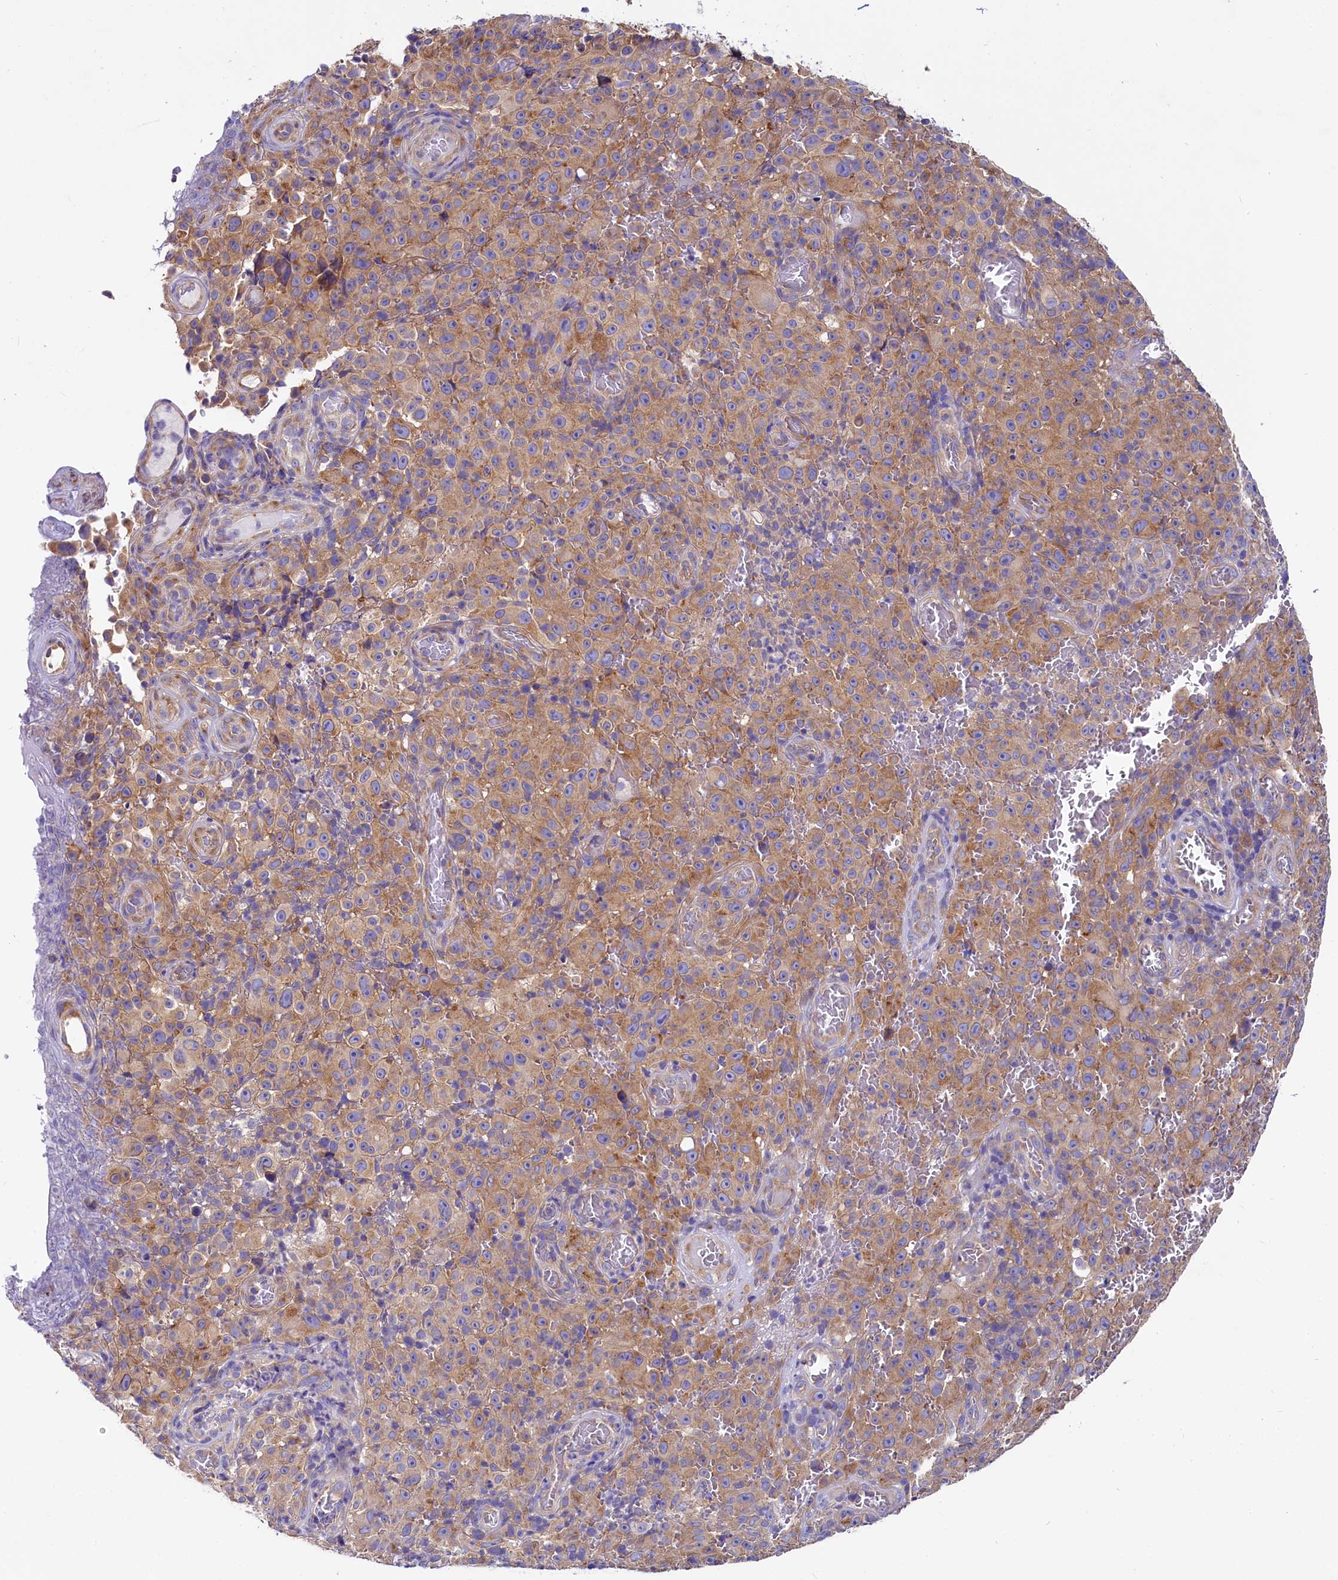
{"staining": {"intensity": "moderate", "quantity": ">75%", "location": "cytoplasmic/membranous"}, "tissue": "melanoma", "cell_type": "Tumor cells", "image_type": "cancer", "snomed": [{"axis": "morphology", "description": "Malignant melanoma, NOS"}, {"axis": "topography", "description": "Skin"}], "caption": "Immunohistochemistry (DAB) staining of human malignant melanoma displays moderate cytoplasmic/membranous protein staining in approximately >75% of tumor cells.", "gene": "QARS1", "patient": {"sex": "female", "age": 82}}